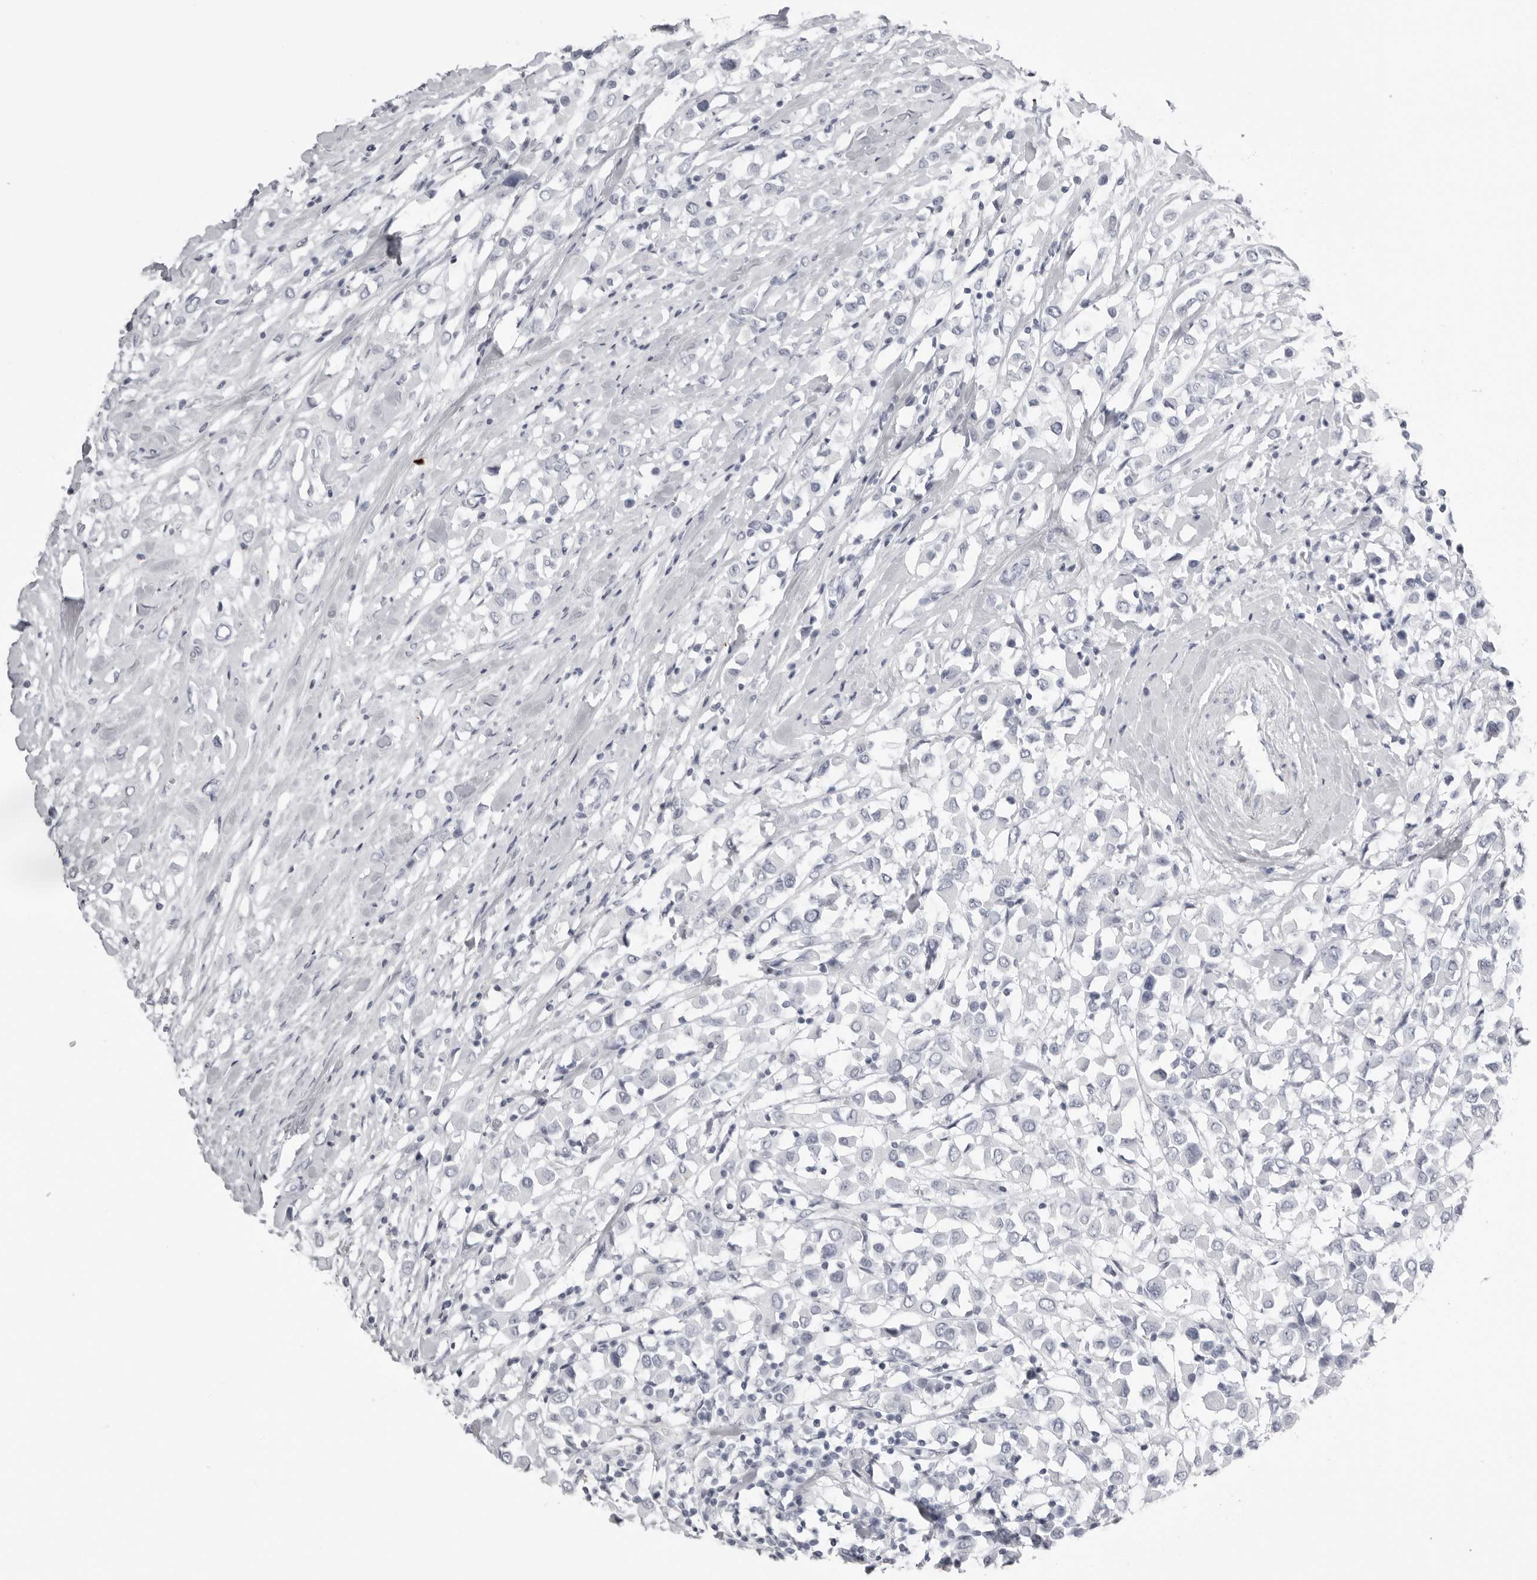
{"staining": {"intensity": "negative", "quantity": "none", "location": "none"}, "tissue": "breast cancer", "cell_type": "Tumor cells", "image_type": "cancer", "snomed": [{"axis": "morphology", "description": "Duct carcinoma"}, {"axis": "topography", "description": "Breast"}], "caption": "A histopathology image of breast cancer stained for a protein shows no brown staining in tumor cells.", "gene": "KLK9", "patient": {"sex": "female", "age": 61}}